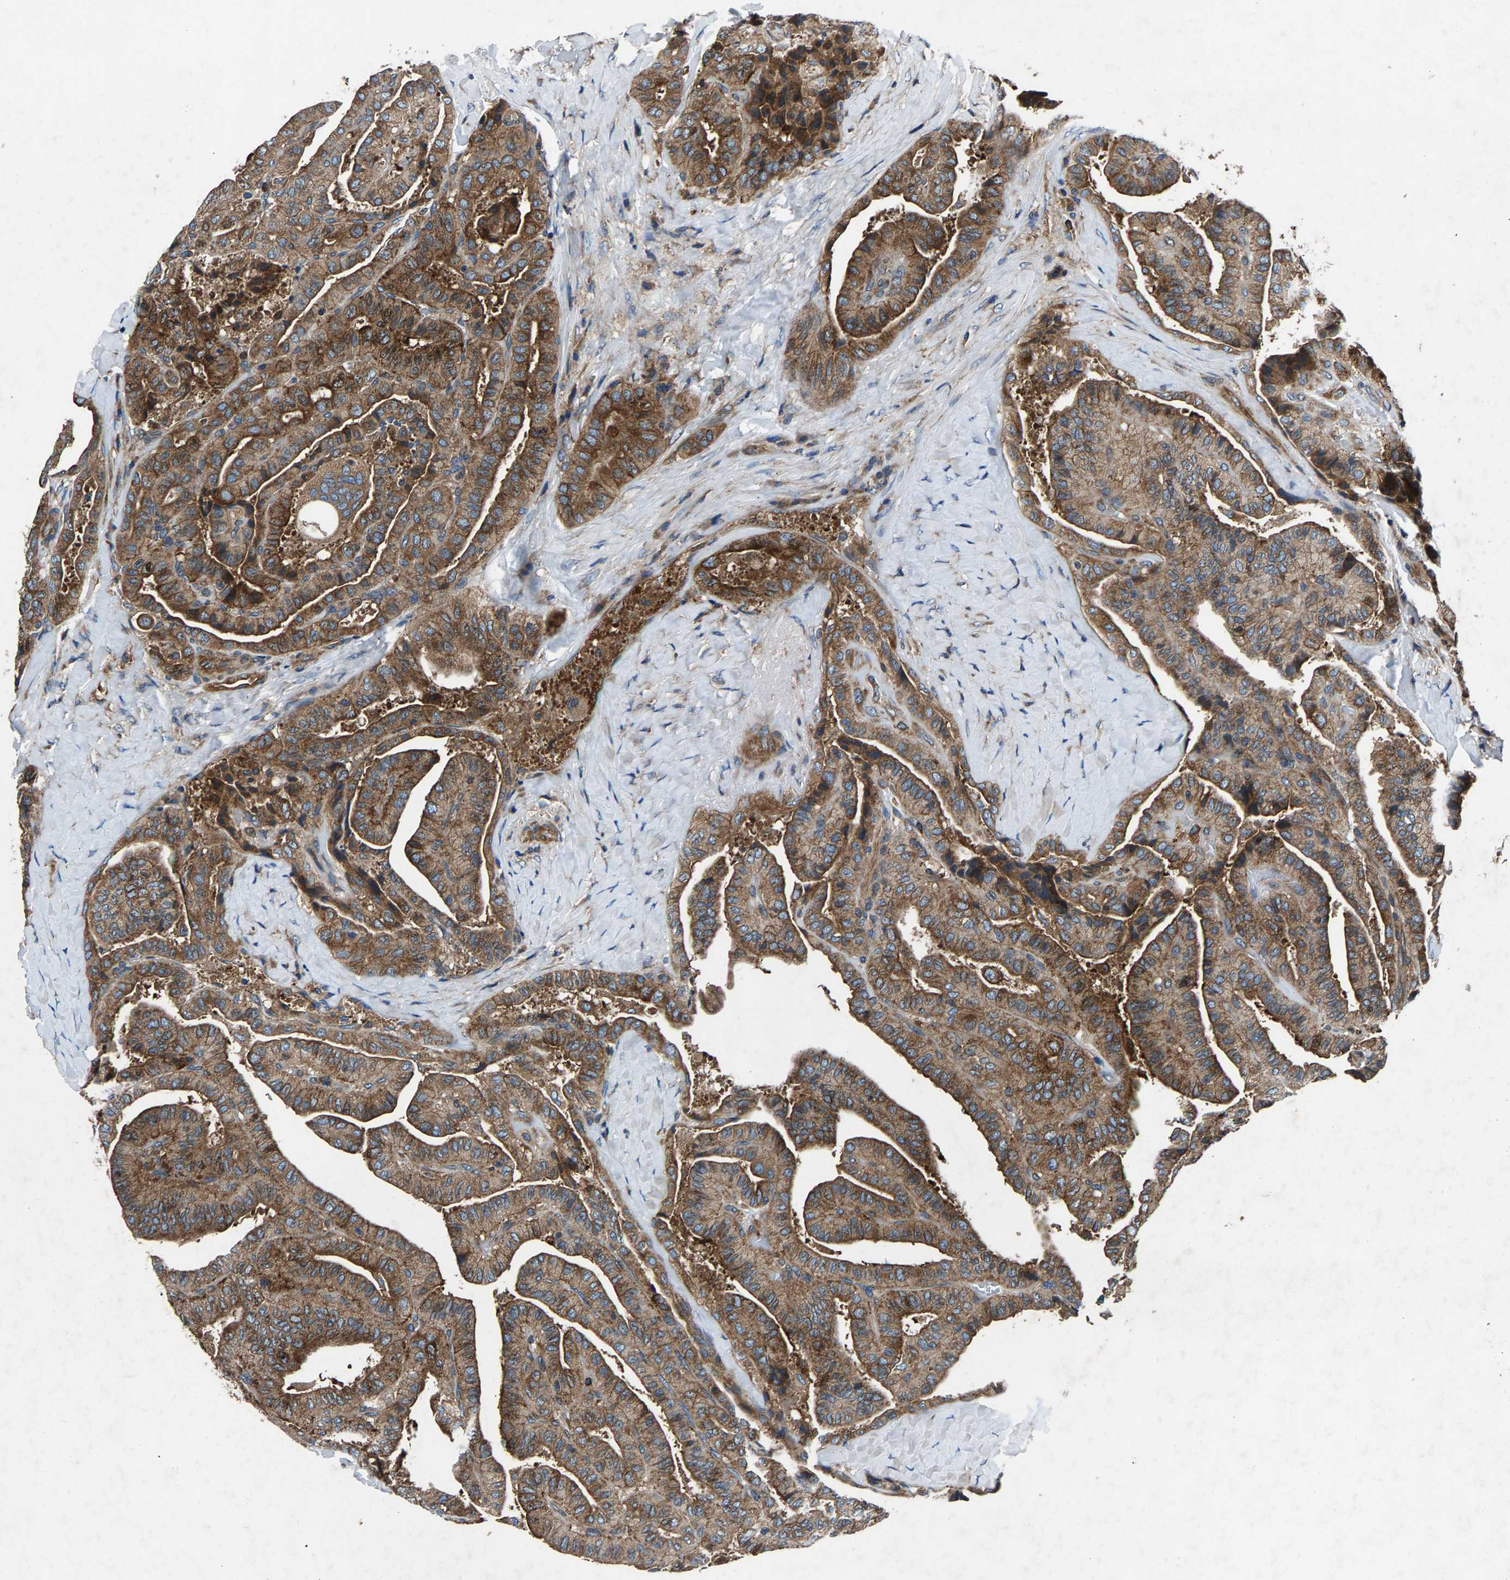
{"staining": {"intensity": "weak", "quantity": ">75%", "location": "cytoplasmic/membranous"}, "tissue": "thyroid cancer", "cell_type": "Tumor cells", "image_type": "cancer", "snomed": [{"axis": "morphology", "description": "Papillary adenocarcinoma, NOS"}, {"axis": "topography", "description": "Thyroid gland"}], "caption": "IHC micrograph of neoplastic tissue: papillary adenocarcinoma (thyroid) stained using immunohistochemistry displays low levels of weak protein expression localized specifically in the cytoplasmic/membranous of tumor cells, appearing as a cytoplasmic/membranous brown color.", "gene": "LPCAT1", "patient": {"sex": "male", "age": 77}}